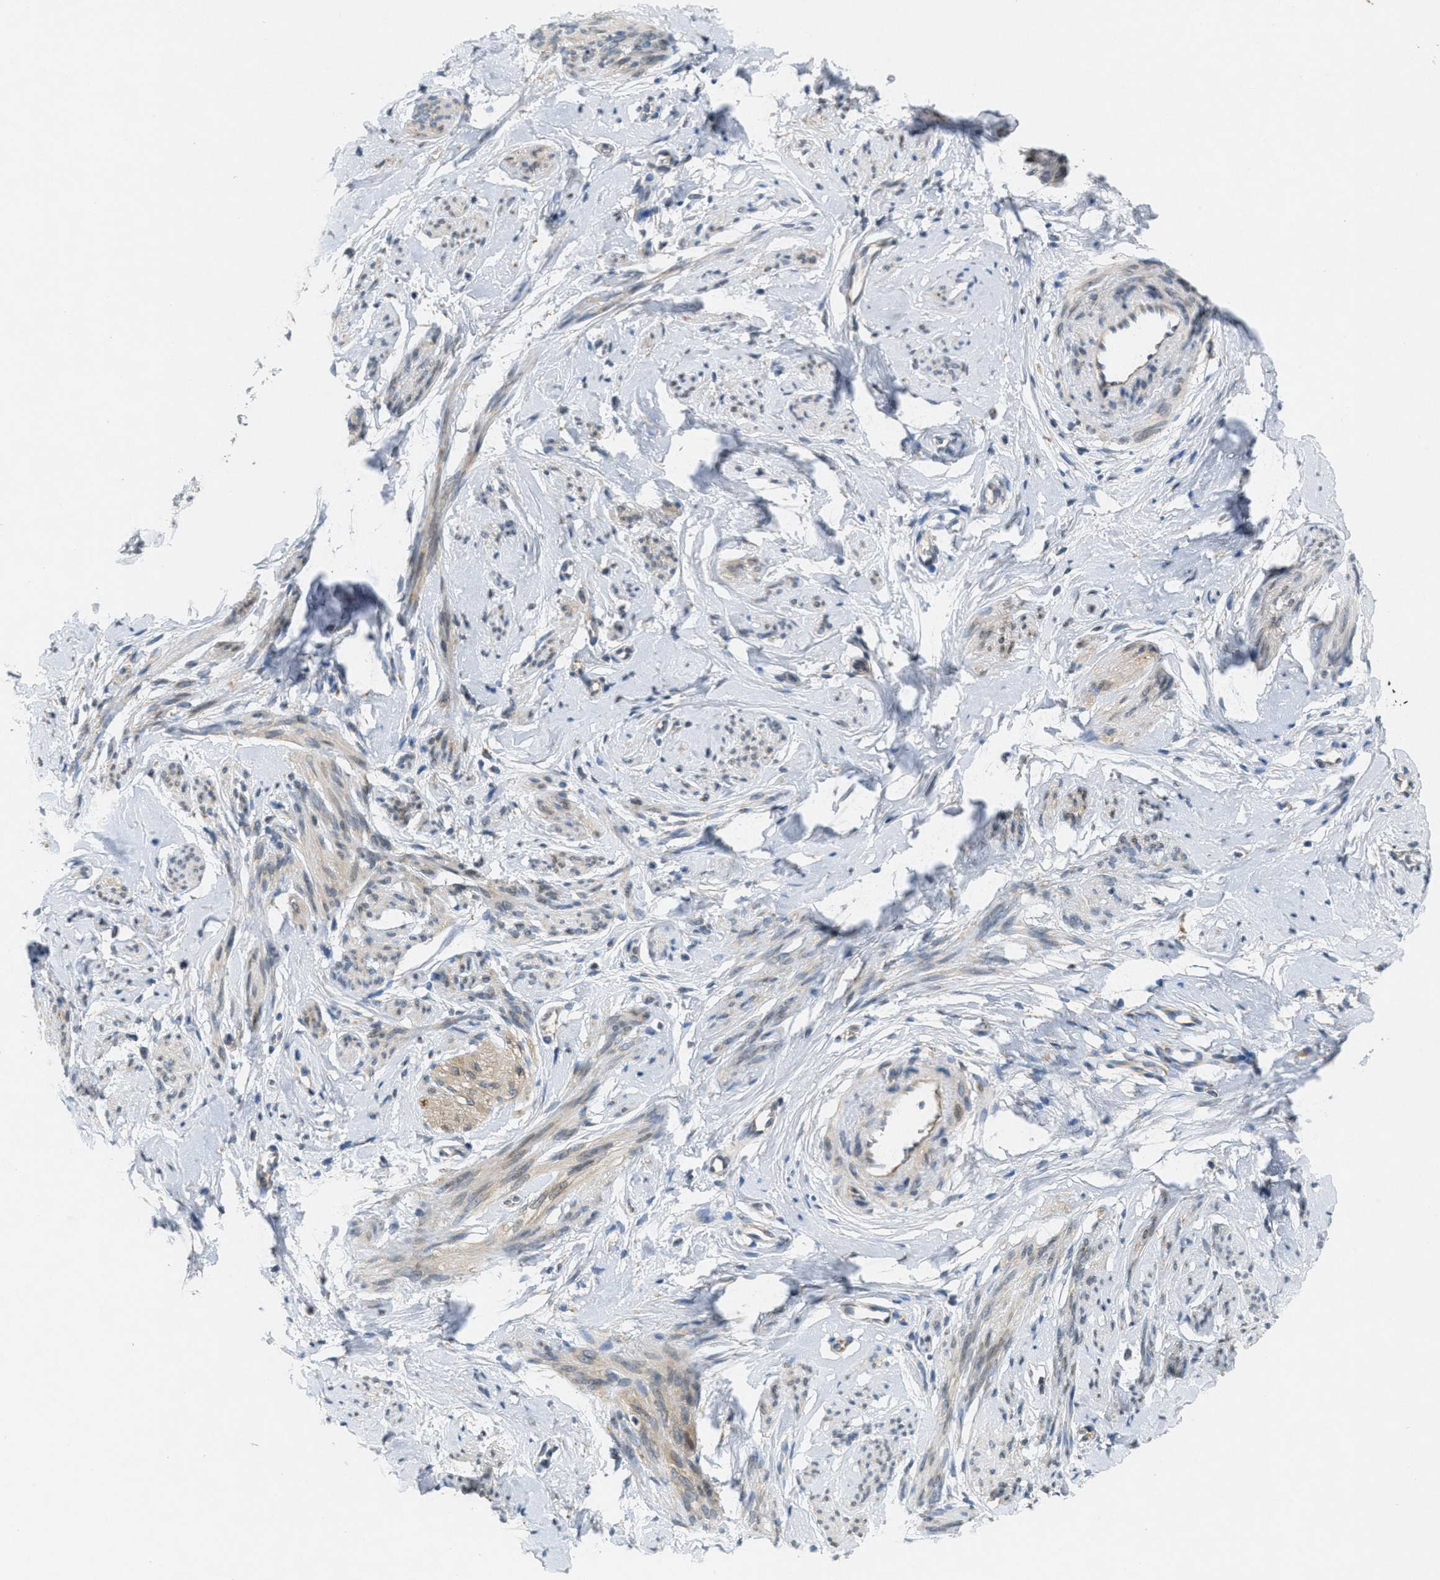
{"staining": {"intensity": "moderate", "quantity": ">75%", "location": "cytoplasmic/membranous"}, "tissue": "cervix", "cell_type": "Squamous epithelial cells", "image_type": "normal", "snomed": [{"axis": "morphology", "description": "Normal tissue, NOS"}, {"axis": "topography", "description": "Cervix"}], "caption": "A medium amount of moderate cytoplasmic/membranous staining is present in approximately >75% of squamous epithelial cells in unremarkable cervix.", "gene": "SIGMAR1", "patient": {"sex": "female", "age": 65}}